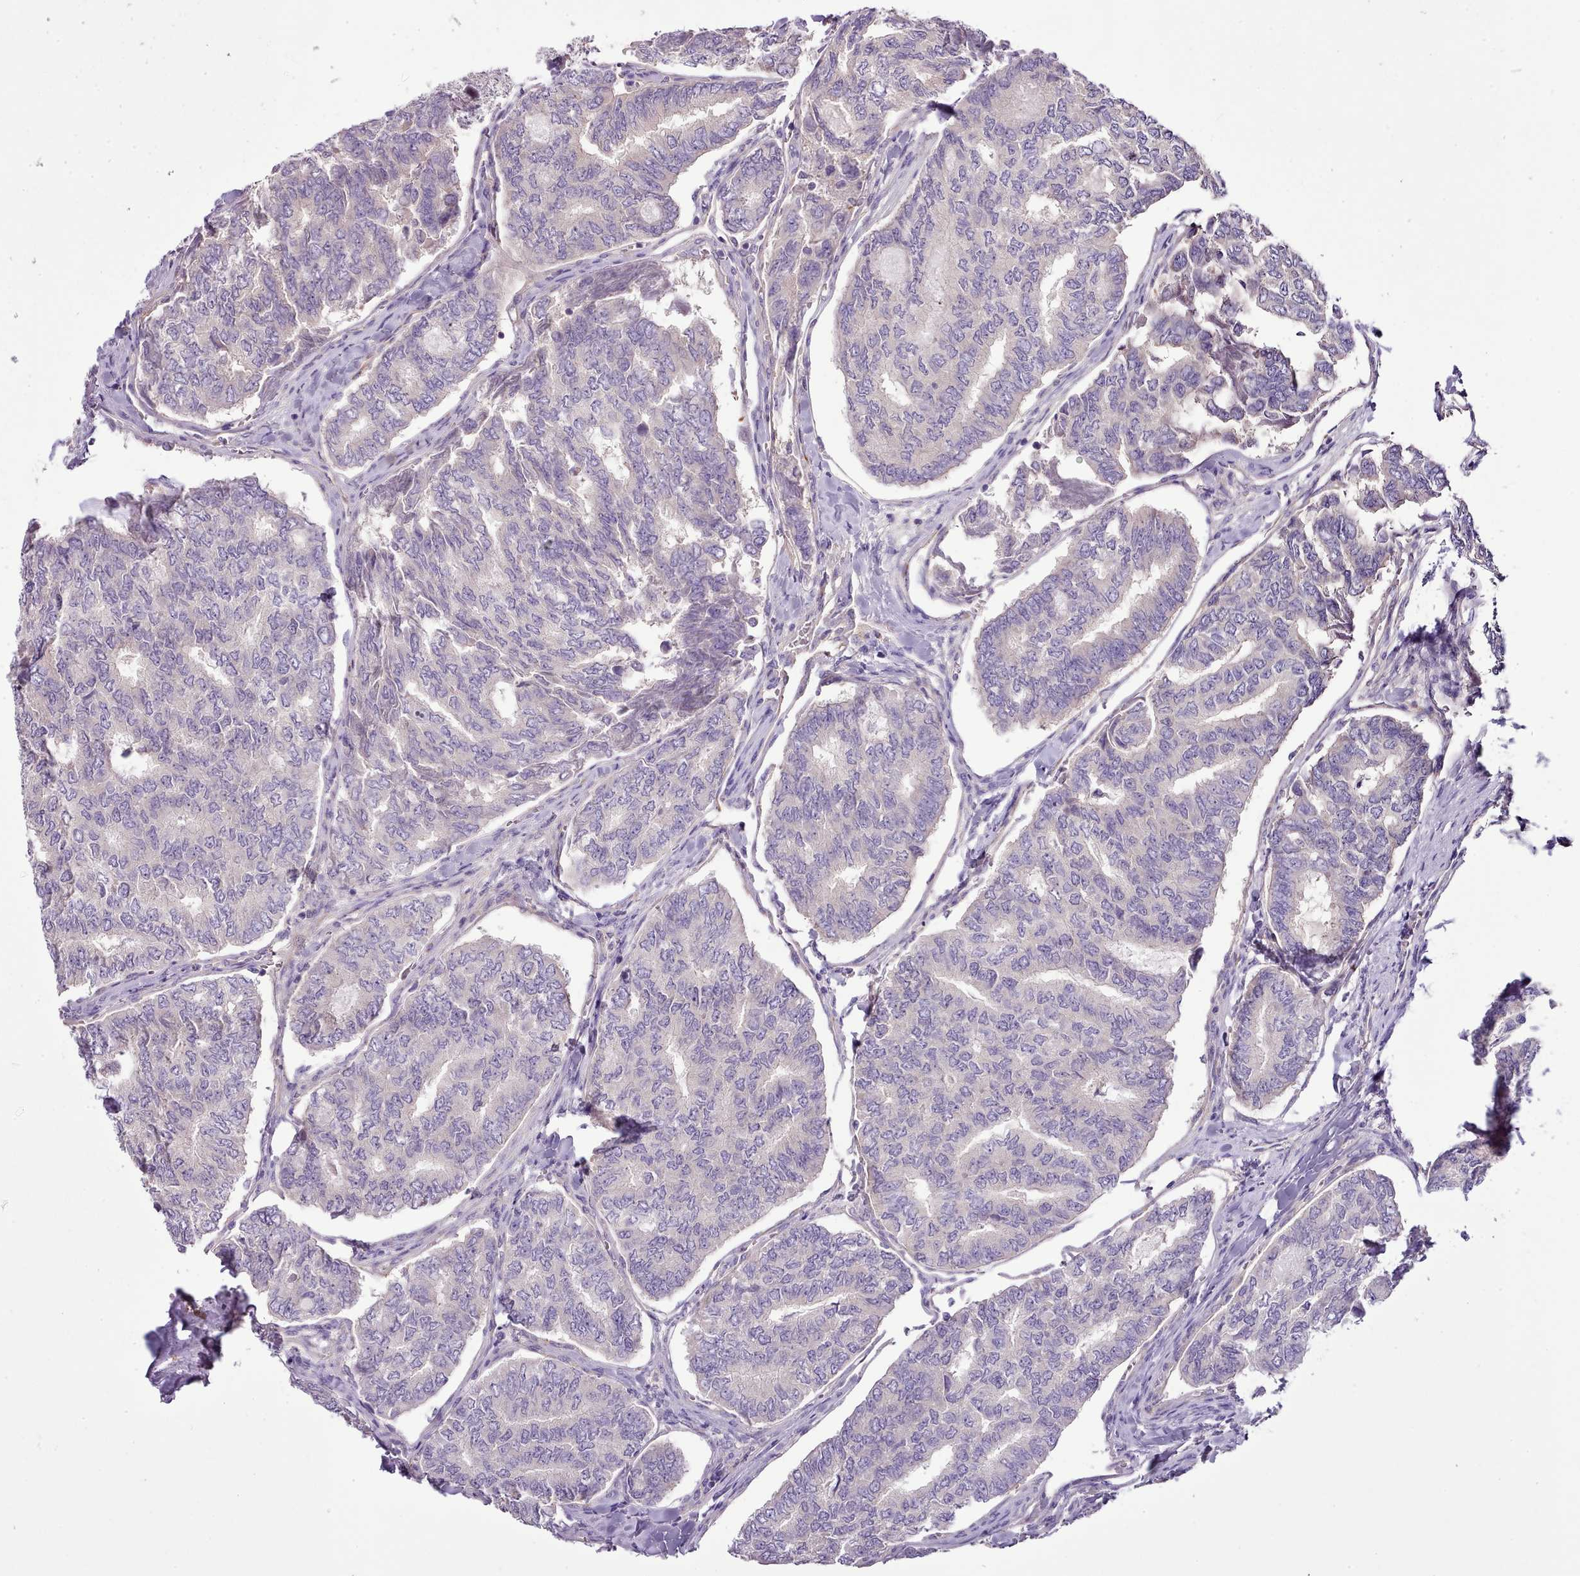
{"staining": {"intensity": "negative", "quantity": "none", "location": "none"}, "tissue": "thyroid cancer", "cell_type": "Tumor cells", "image_type": "cancer", "snomed": [{"axis": "morphology", "description": "Papillary adenocarcinoma, NOS"}, {"axis": "topography", "description": "Thyroid gland"}], "caption": "Thyroid cancer stained for a protein using IHC displays no staining tumor cells.", "gene": "SETX", "patient": {"sex": "female", "age": 35}}